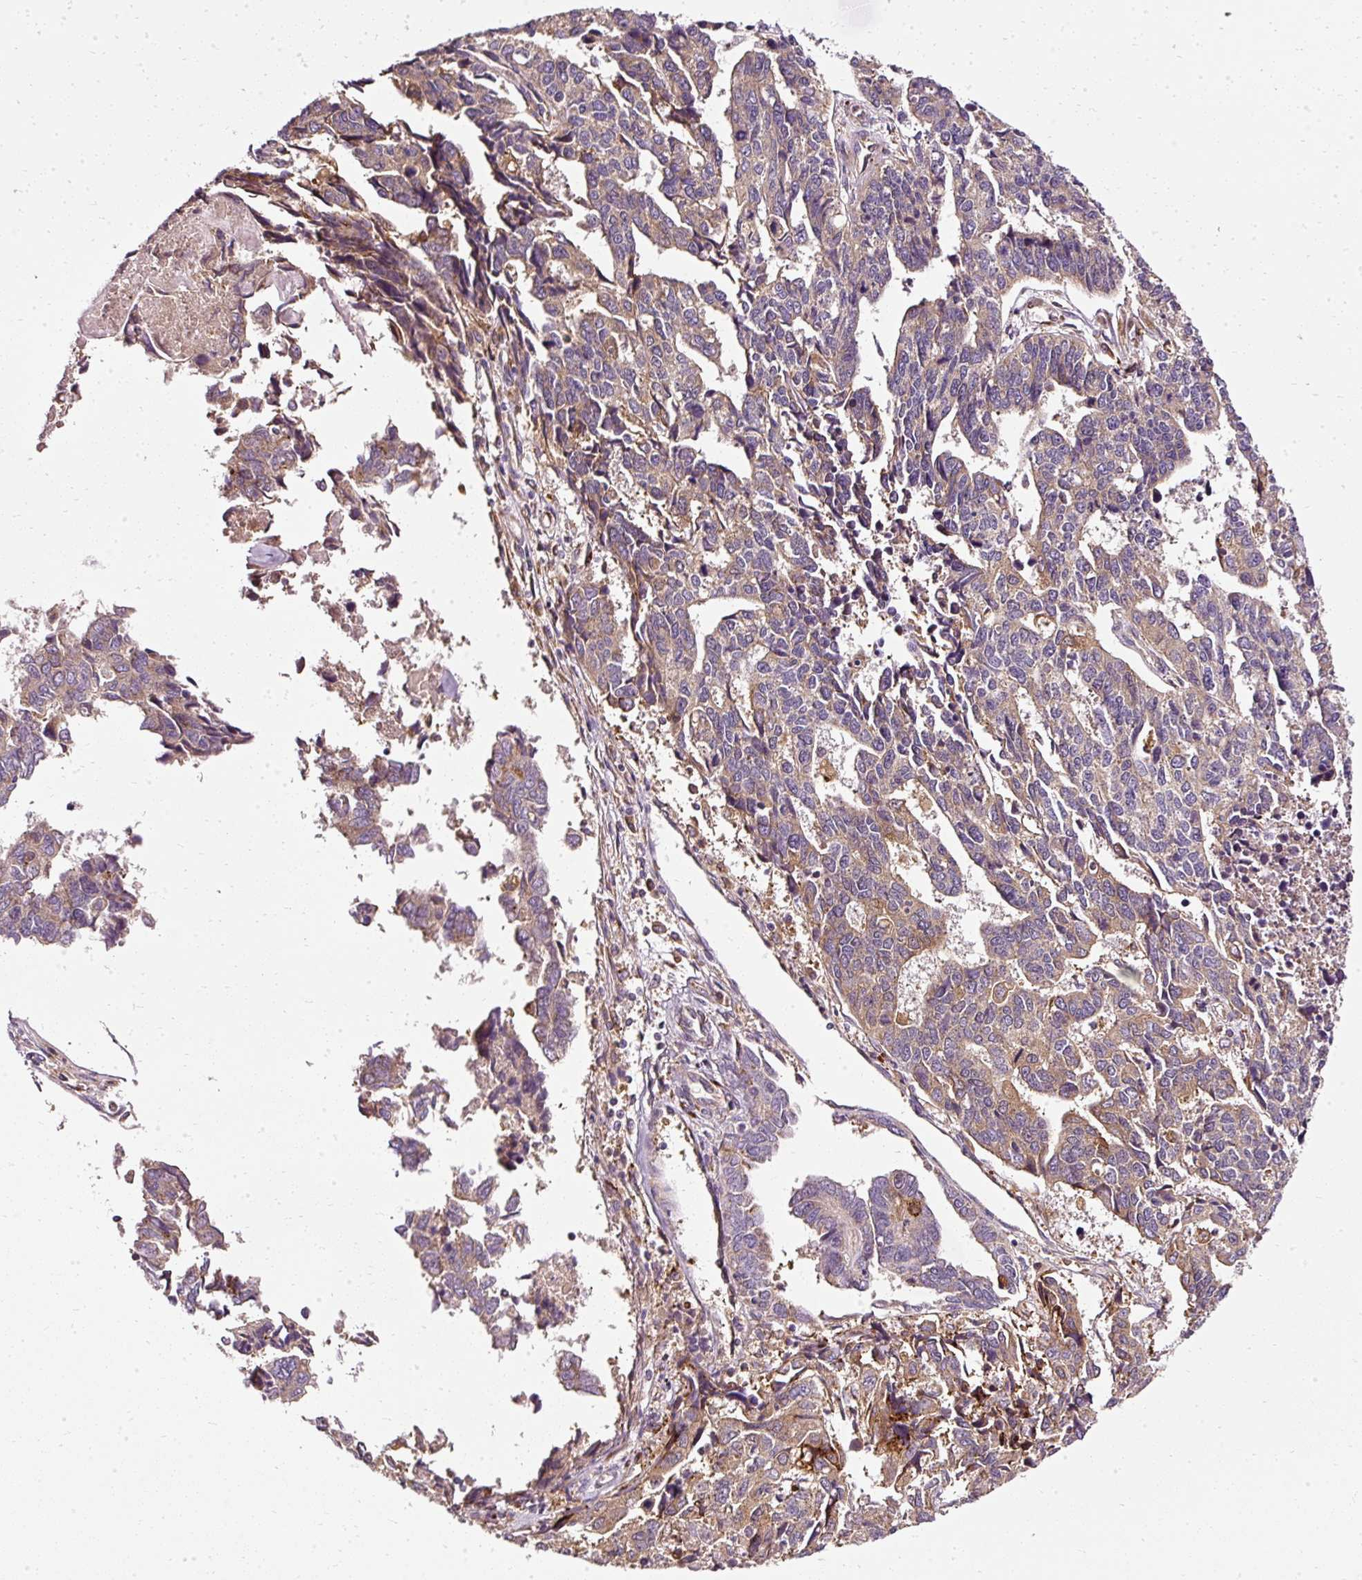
{"staining": {"intensity": "moderate", "quantity": "25%-75%", "location": "cytoplasmic/membranous"}, "tissue": "endometrial cancer", "cell_type": "Tumor cells", "image_type": "cancer", "snomed": [{"axis": "morphology", "description": "Adenocarcinoma, NOS"}, {"axis": "topography", "description": "Endometrium"}], "caption": "Human endometrial cancer (adenocarcinoma) stained with a protein marker exhibits moderate staining in tumor cells.", "gene": "NAPA", "patient": {"sex": "female", "age": 73}}